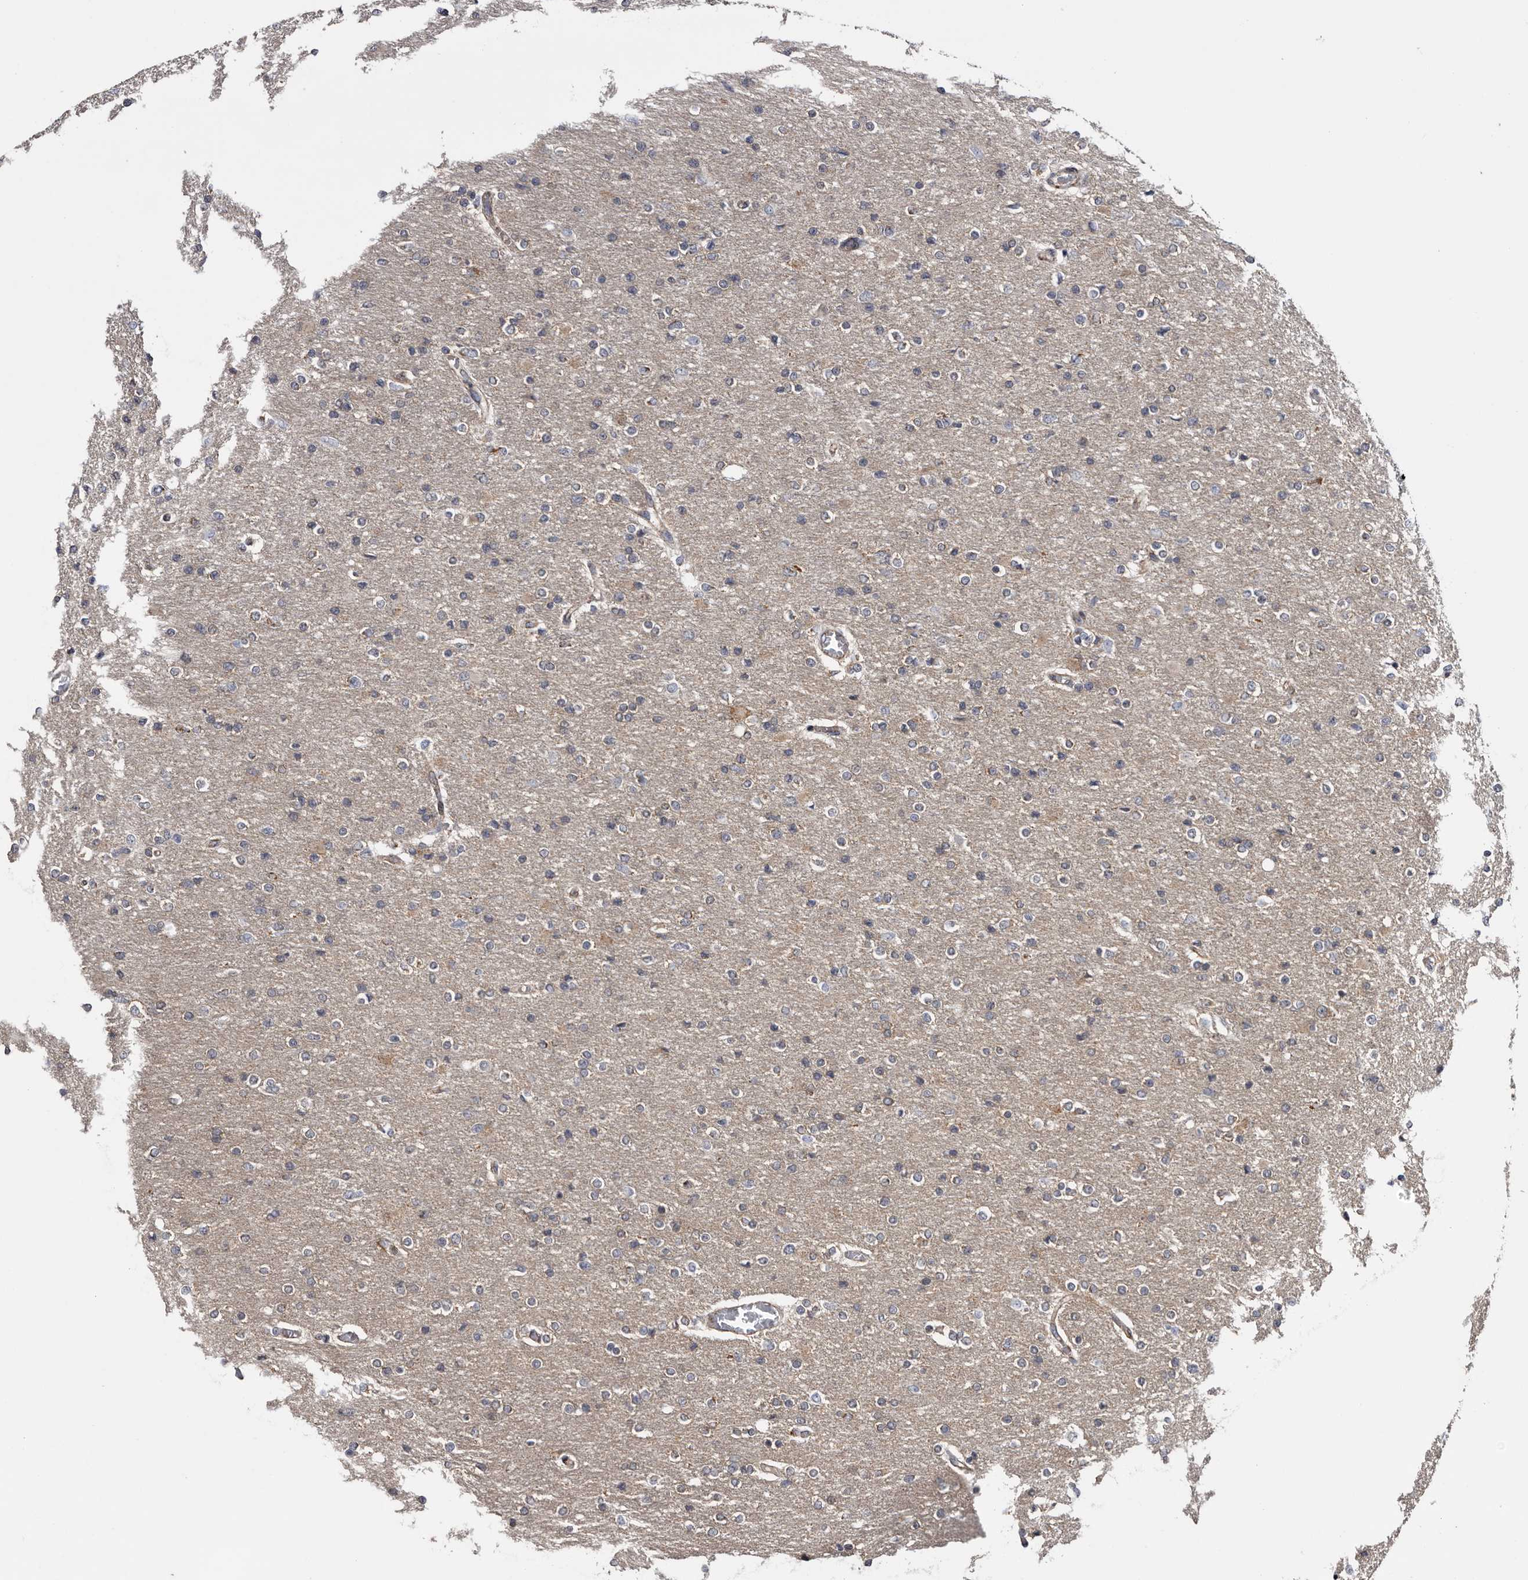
{"staining": {"intensity": "negative", "quantity": "none", "location": "none"}, "tissue": "glioma", "cell_type": "Tumor cells", "image_type": "cancer", "snomed": [{"axis": "morphology", "description": "Glioma, malignant, High grade"}, {"axis": "topography", "description": "Cerebral cortex"}], "caption": "Image shows no protein staining in tumor cells of glioma tissue.", "gene": "ARMCX2", "patient": {"sex": "female", "age": 36}}